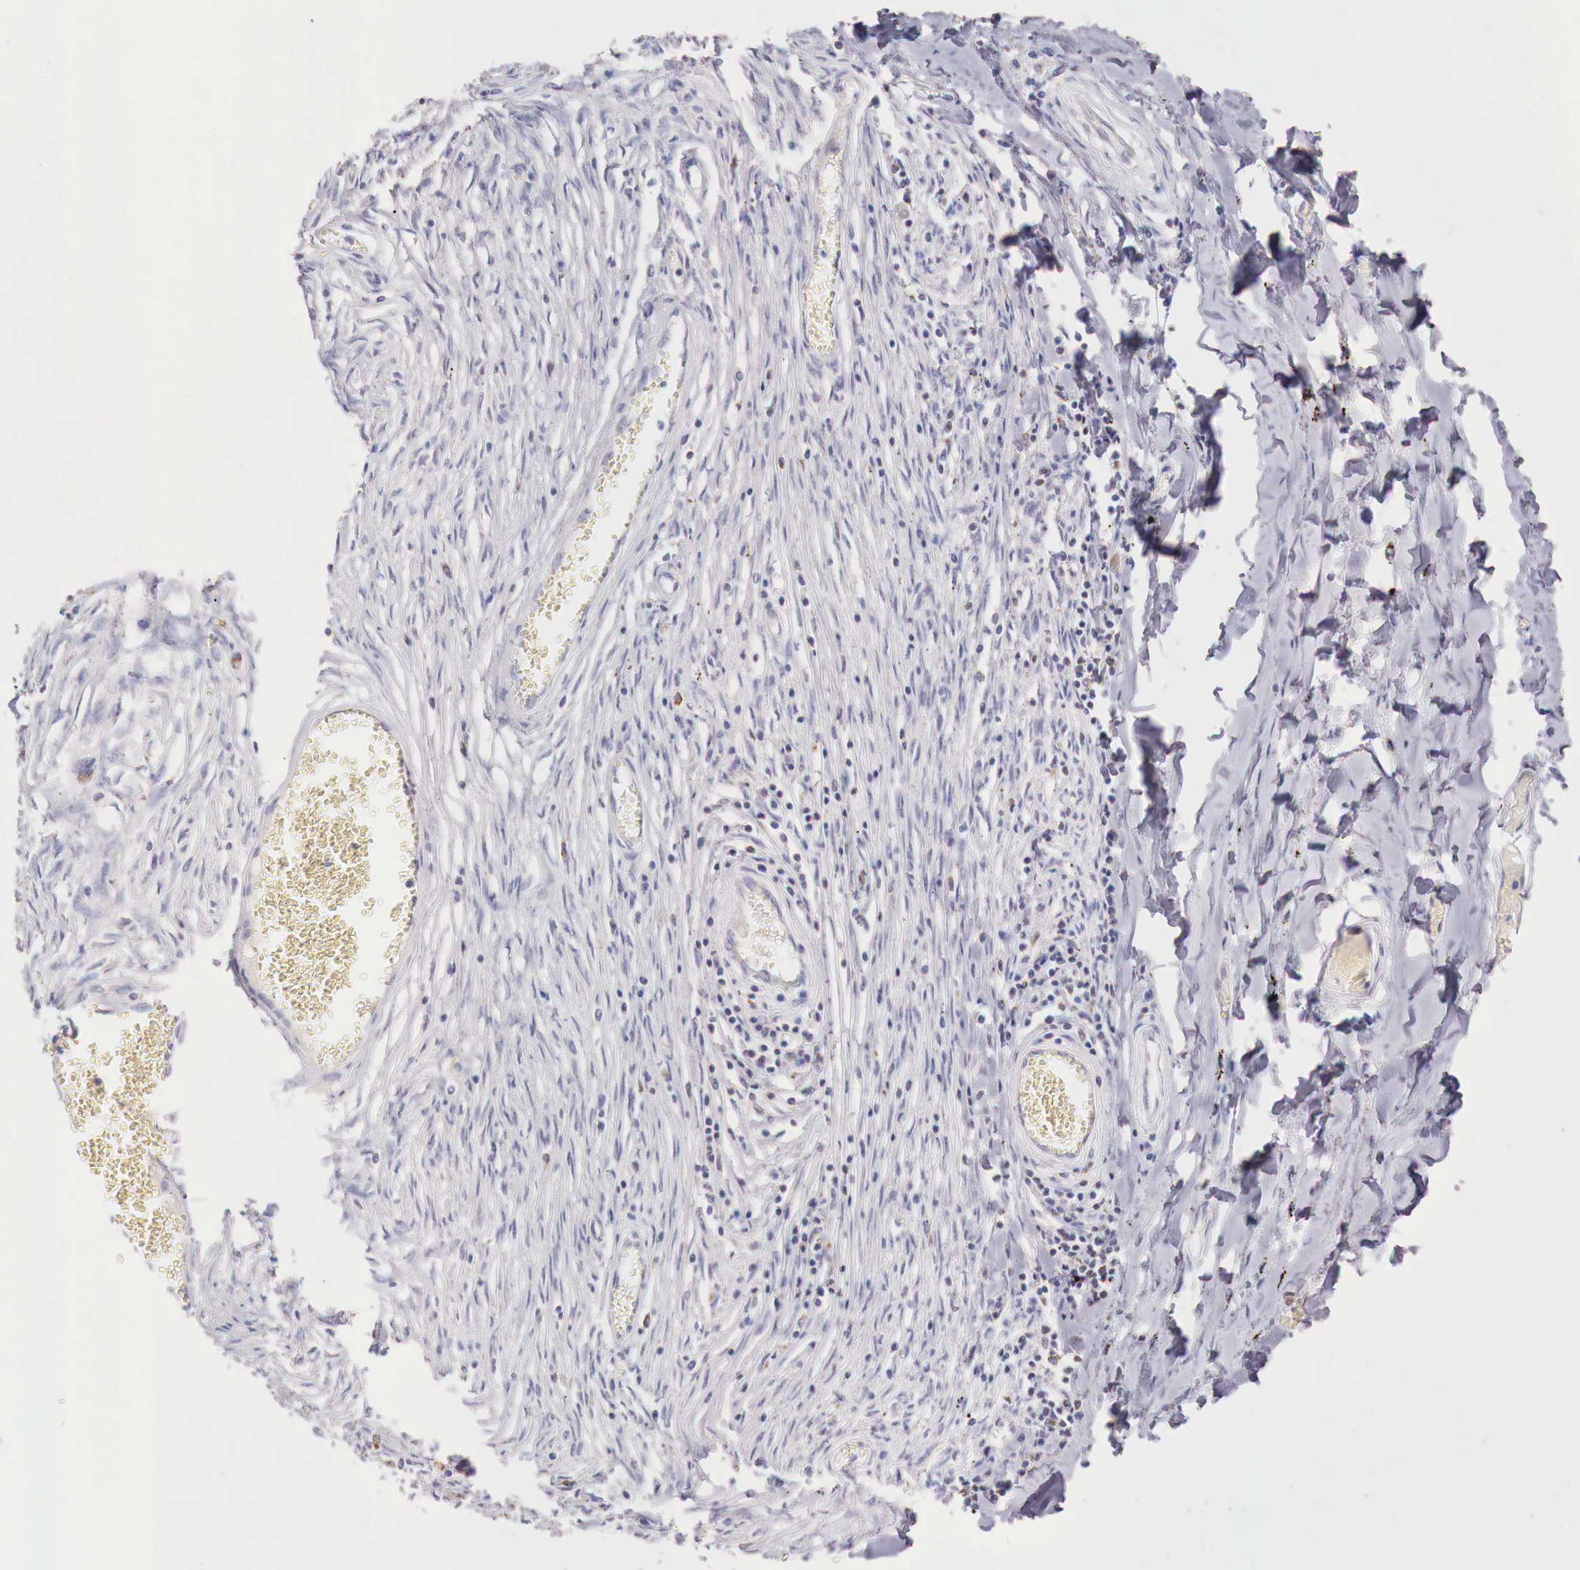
{"staining": {"intensity": "negative", "quantity": "none", "location": "none"}, "tissue": "adipose tissue", "cell_type": "Adipocytes", "image_type": "normal", "snomed": [{"axis": "morphology", "description": "Normal tissue, NOS"}, {"axis": "morphology", "description": "Sarcoma, NOS"}, {"axis": "topography", "description": "Skin"}, {"axis": "topography", "description": "Soft tissue"}], "caption": "A high-resolution histopathology image shows IHC staining of normal adipose tissue, which demonstrates no significant expression in adipocytes.", "gene": "IDH3G", "patient": {"sex": "female", "age": 51}}